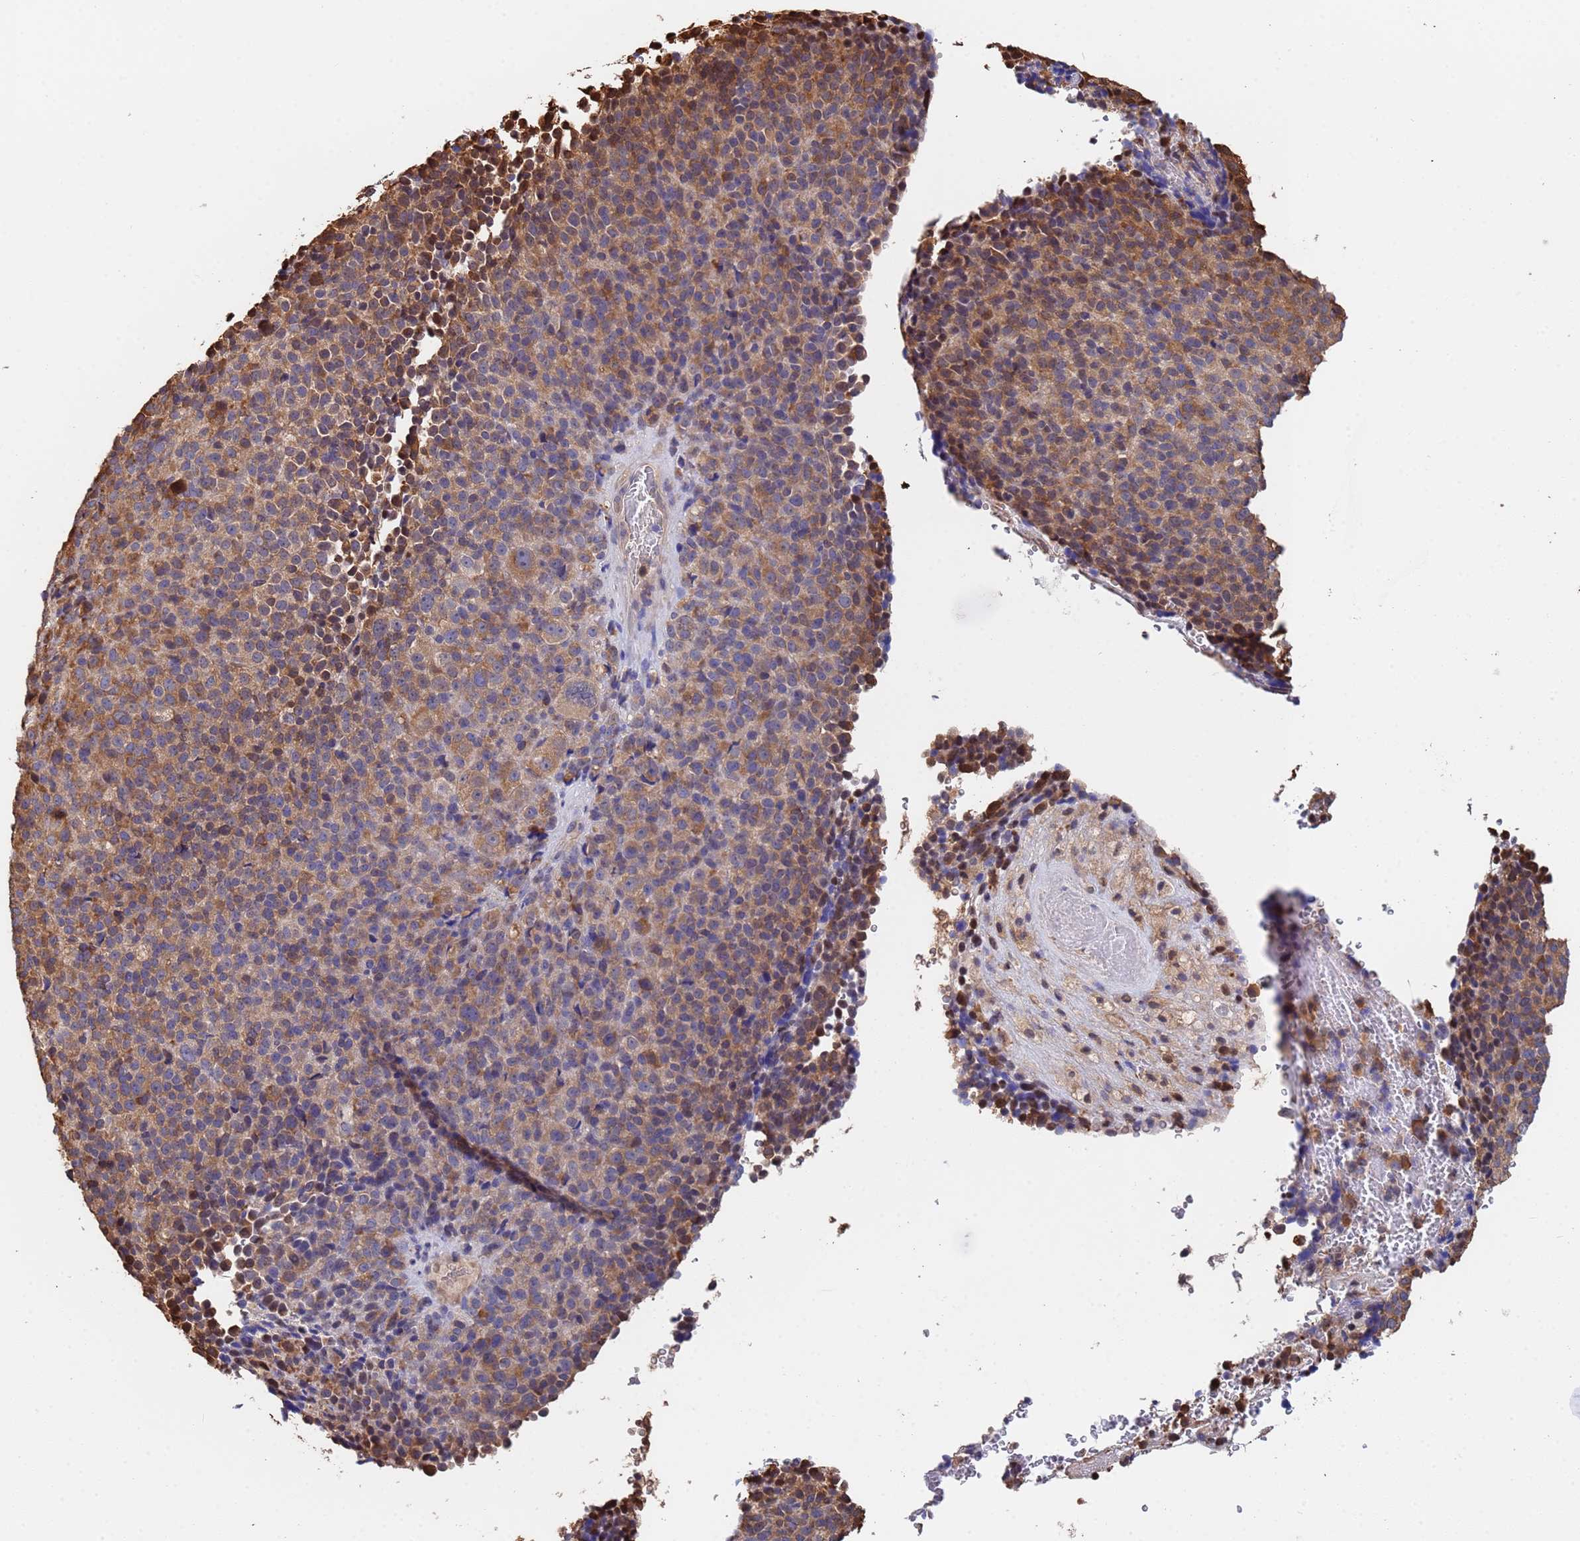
{"staining": {"intensity": "moderate", "quantity": ">75%", "location": "cytoplasmic/membranous"}, "tissue": "melanoma", "cell_type": "Tumor cells", "image_type": "cancer", "snomed": [{"axis": "morphology", "description": "Malignant melanoma, Metastatic site"}, {"axis": "topography", "description": "Brain"}], "caption": "Human melanoma stained with a protein marker displays moderate staining in tumor cells.", "gene": "FAM25A", "patient": {"sex": "female", "age": 56}}